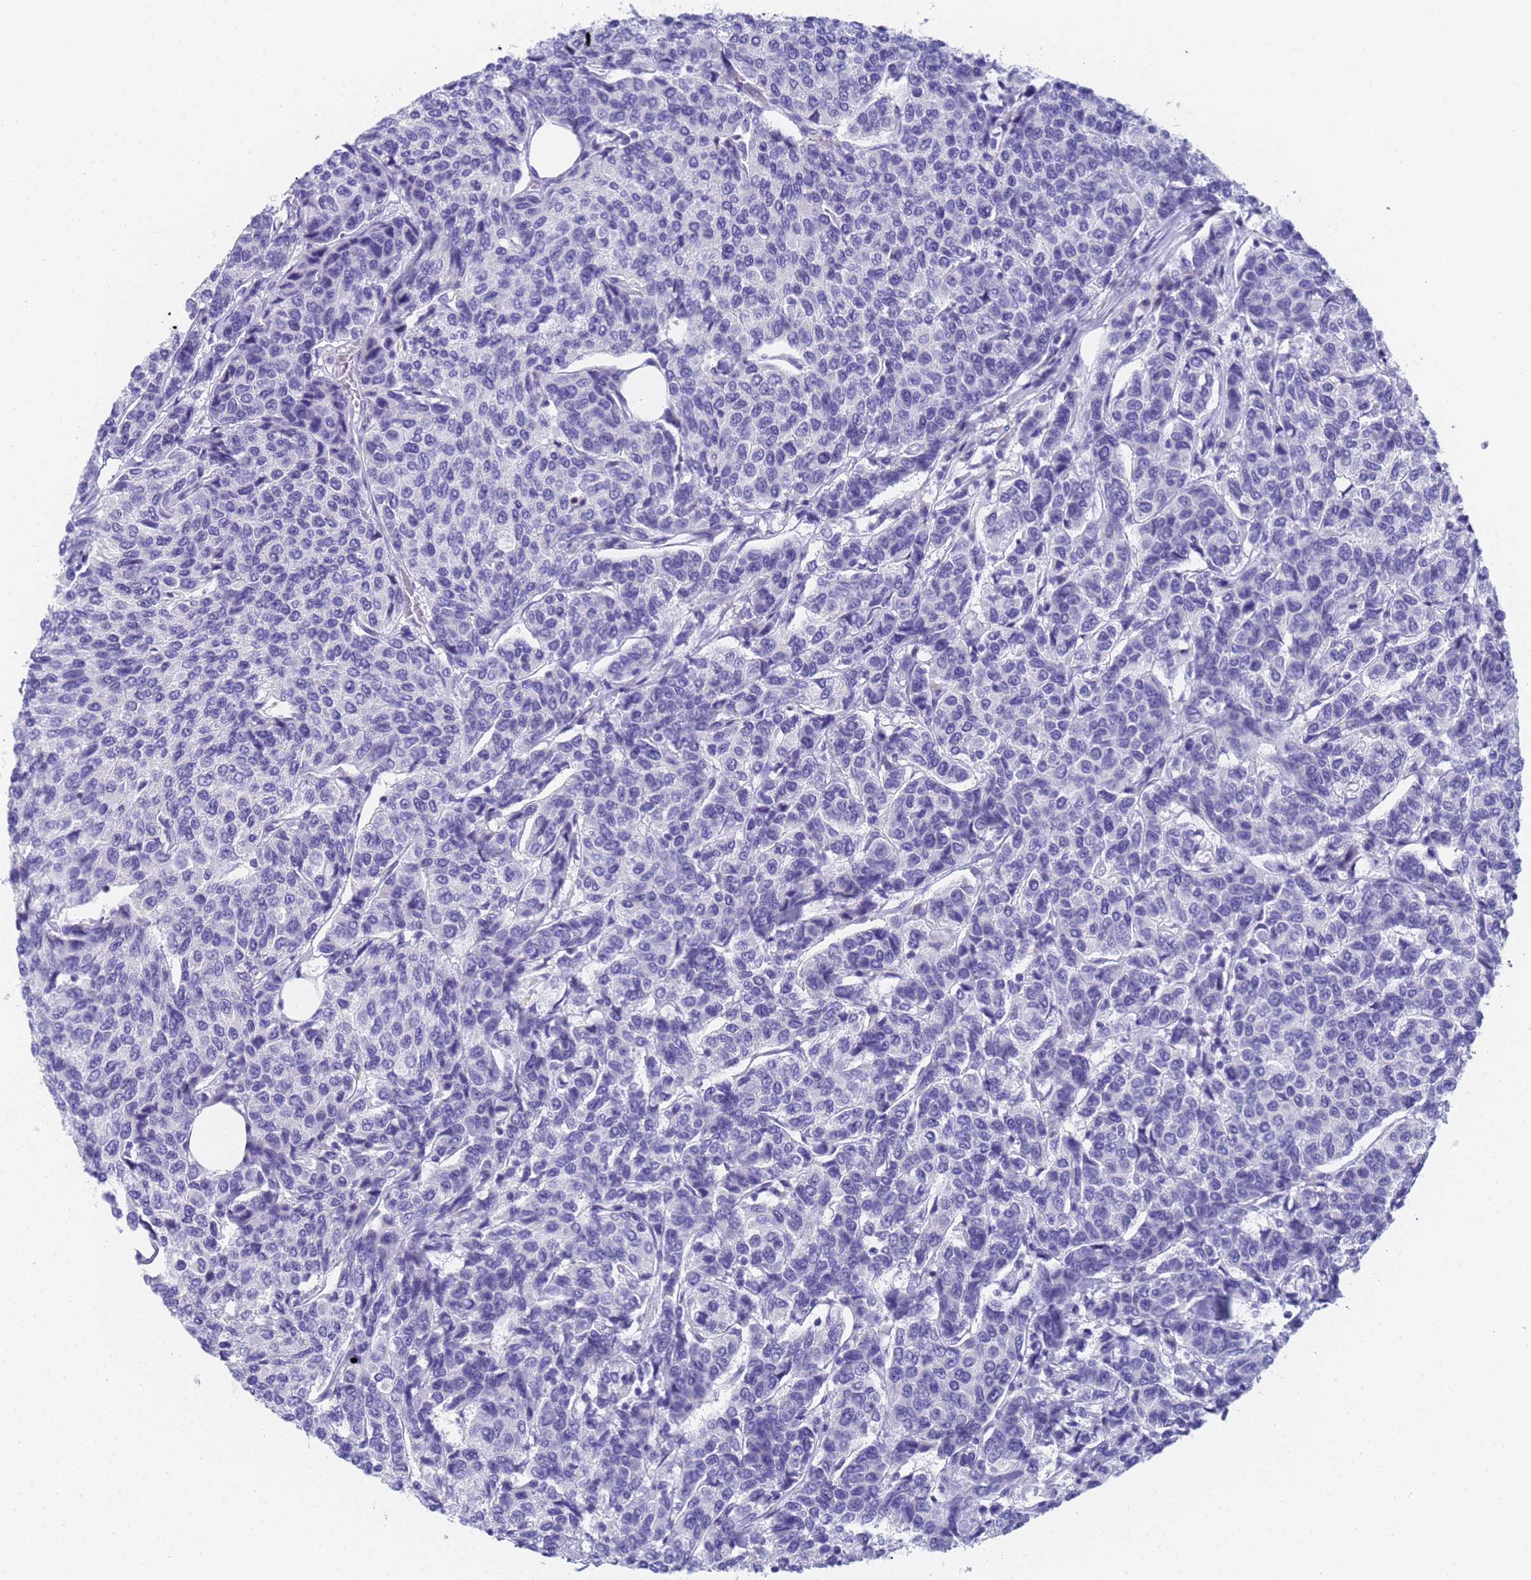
{"staining": {"intensity": "negative", "quantity": "none", "location": "none"}, "tissue": "breast cancer", "cell_type": "Tumor cells", "image_type": "cancer", "snomed": [{"axis": "morphology", "description": "Duct carcinoma"}, {"axis": "topography", "description": "Breast"}], "caption": "The immunohistochemistry (IHC) photomicrograph has no significant positivity in tumor cells of breast cancer (infiltrating ductal carcinoma) tissue.", "gene": "STATH", "patient": {"sex": "female", "age": 55}}